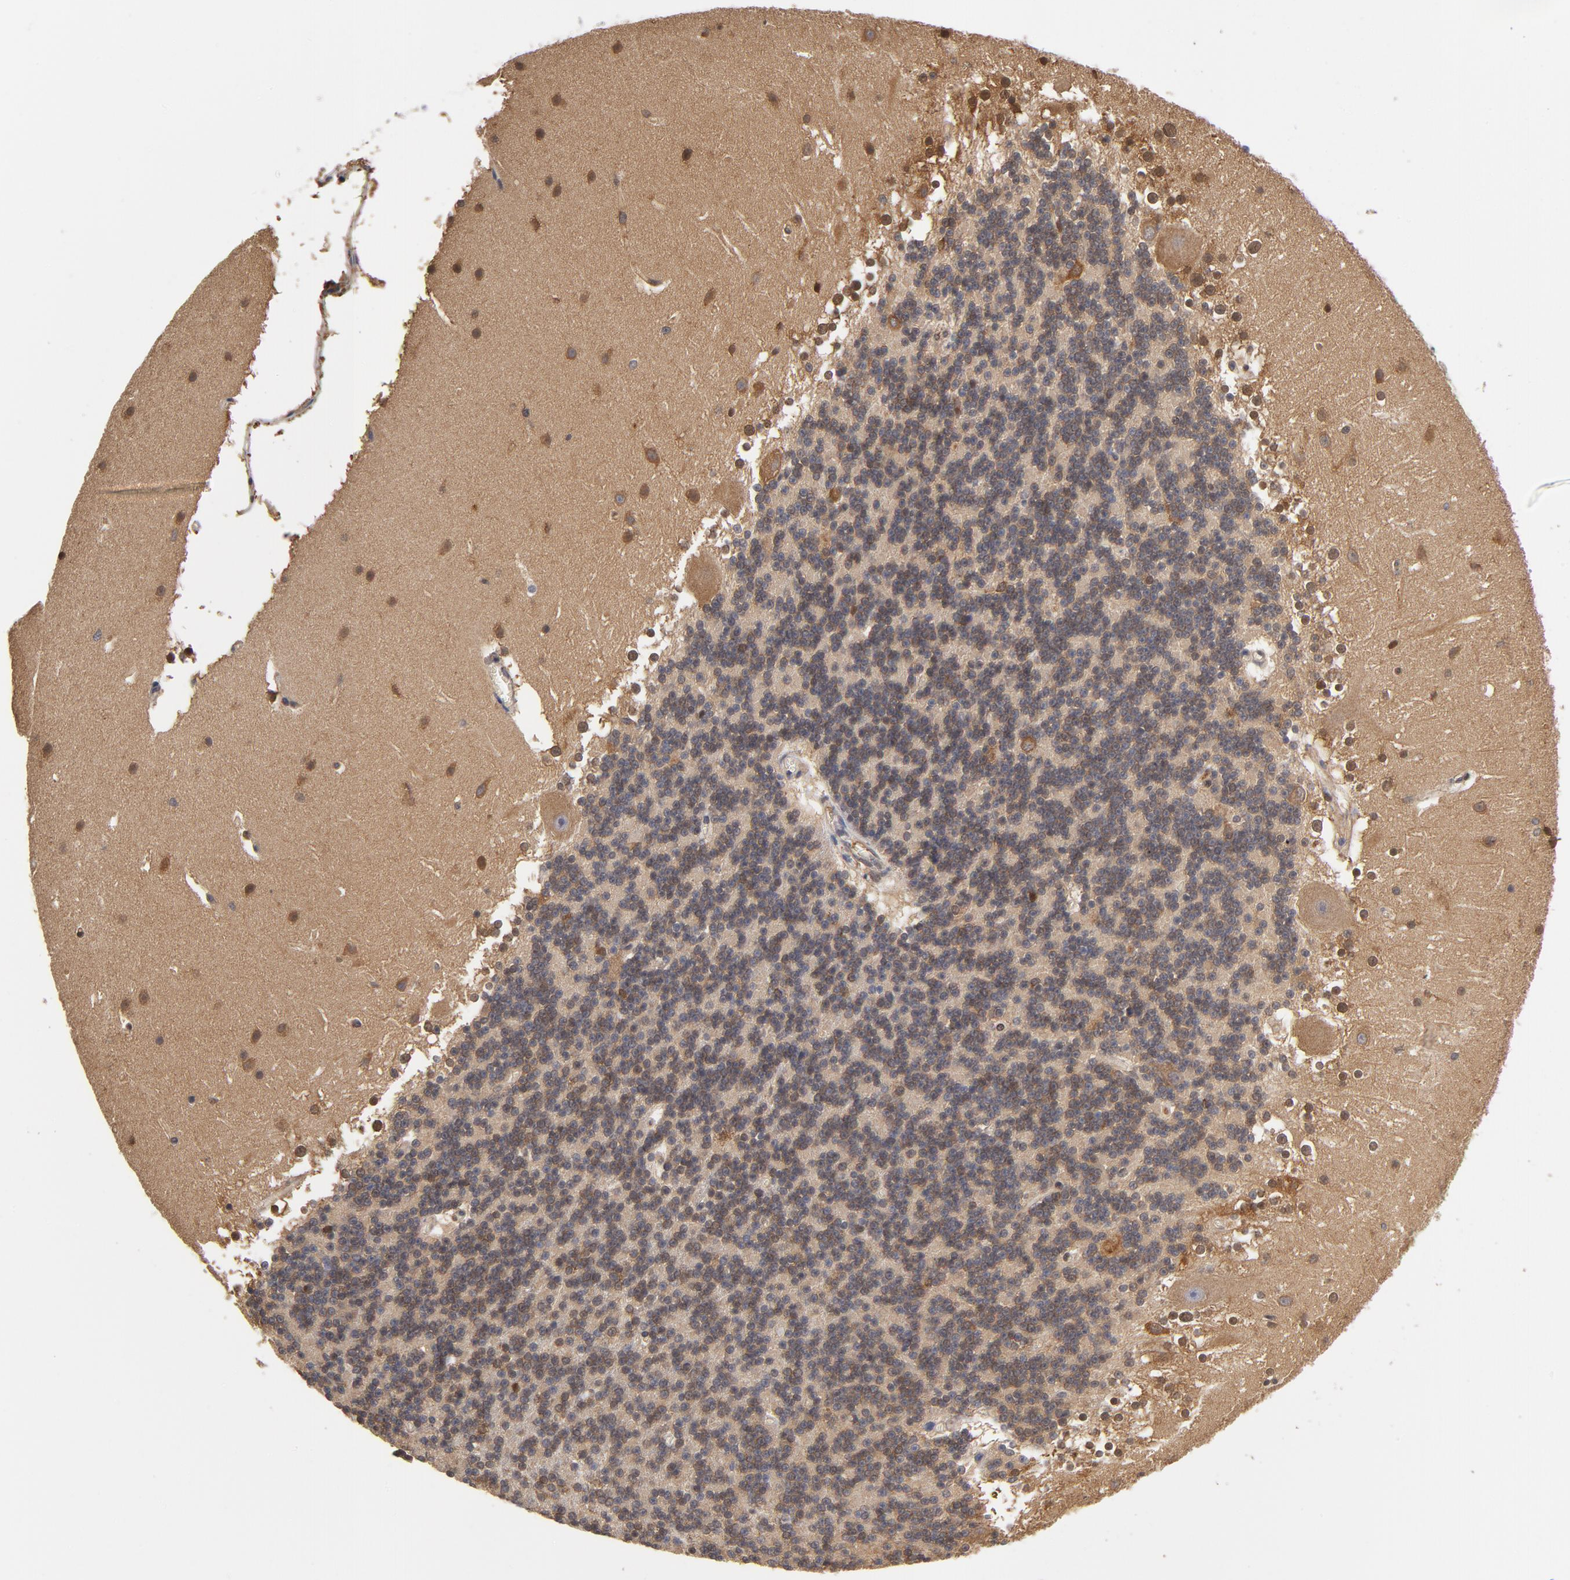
{"staining": {"intensity": "moderate", "quantity": "<25%", "location": "cytoplasmic/membranous"}, "tissue": "cerebellum", "cell_type": "Cells in granular layer", "image_type": "normal", "snomed": [{"axis": "morphology", "description": "Normal tissue, NOS"}, {"axis": "topography", "description": "Cerebellum"}], "caption": "Cerebellum stained with IHC demonstrates moderate cytoplasmic/membranous positivity in about <25% of cells in granular layer.", "gene": "ASMTL", "patient": {"sex": "female", "age": 19}}